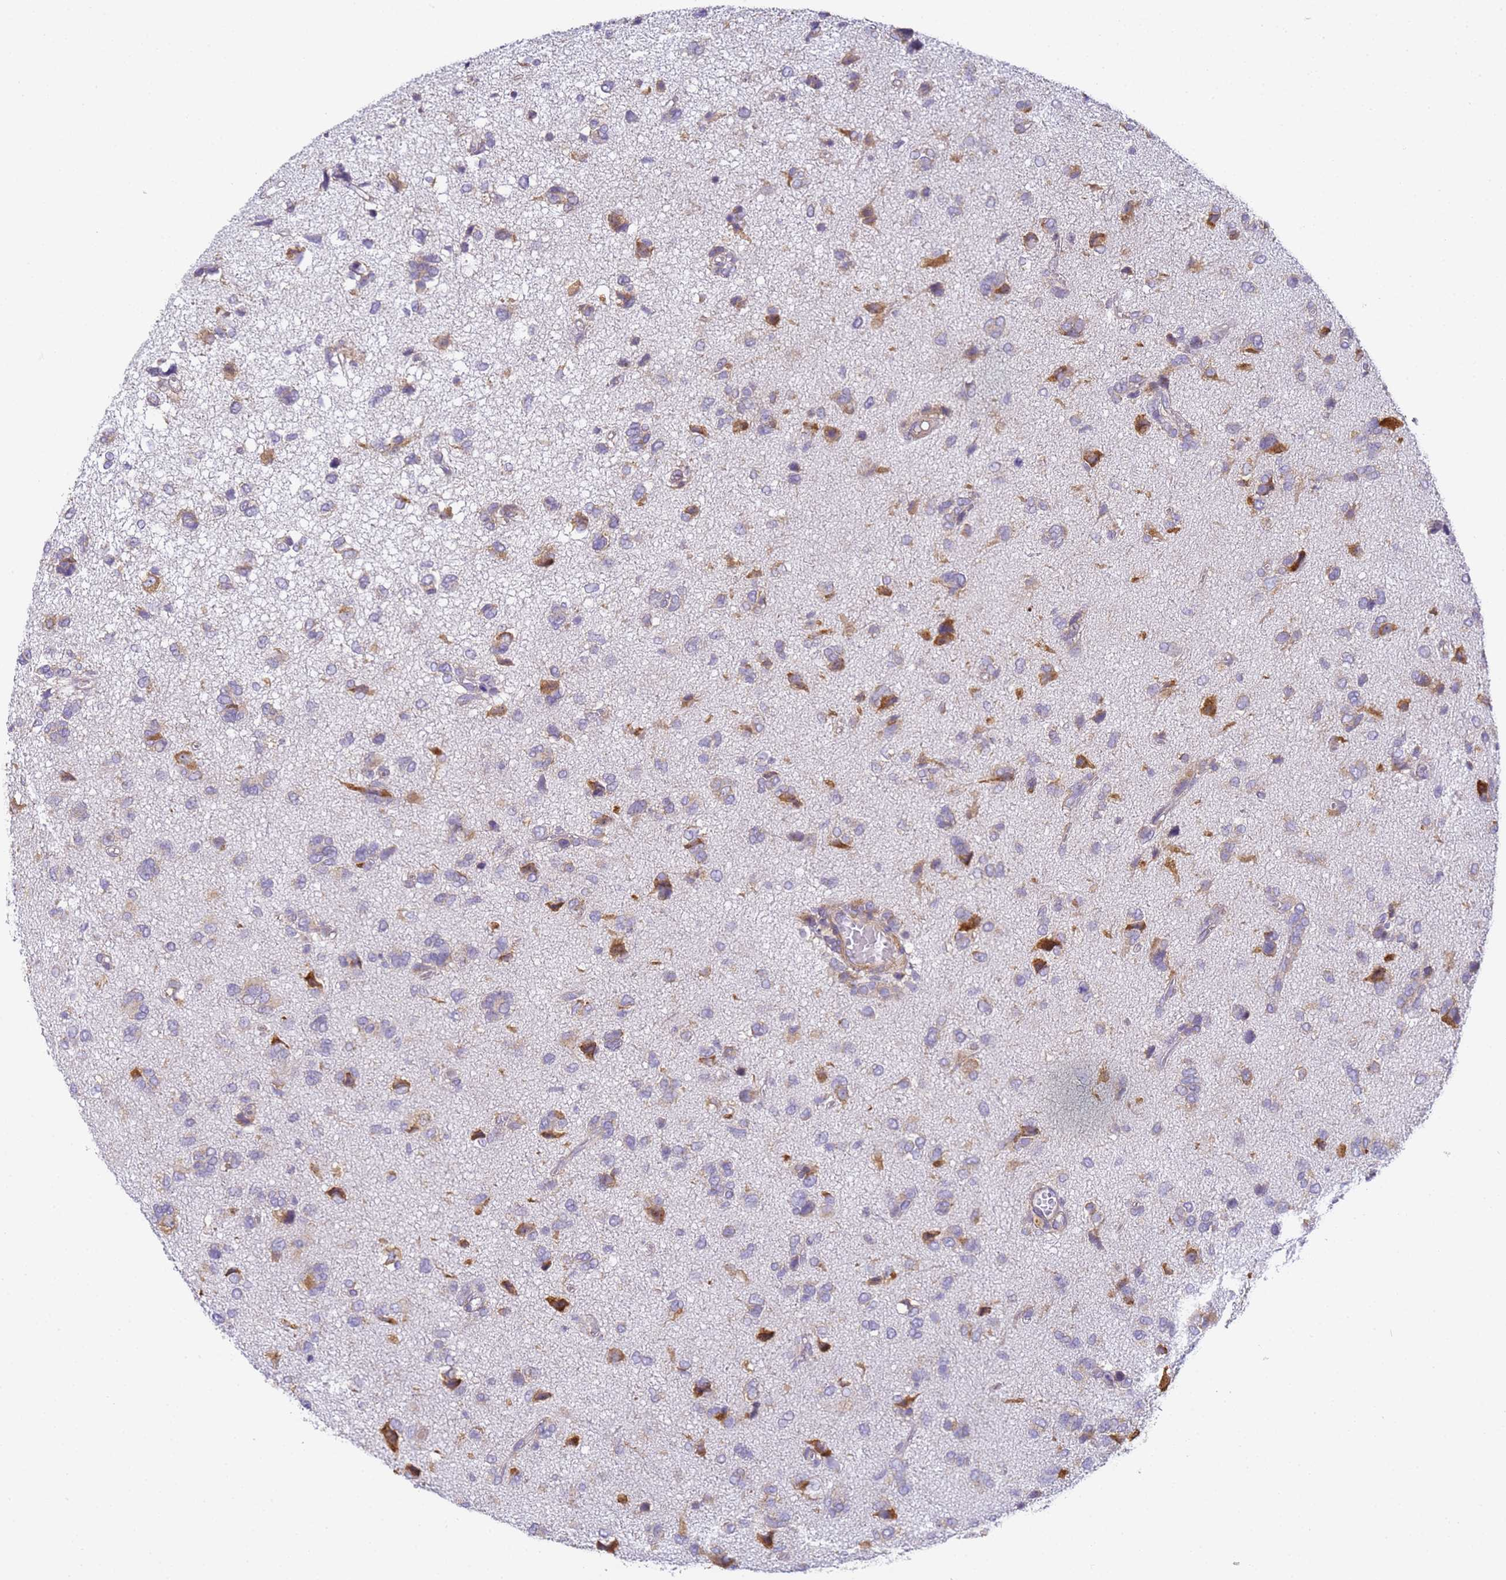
{"staining": {"intensity": "moderate", "quantity": "<25%", "location": "cytoplasmic/membranous"}, "tissue": "glioma", "cell_type": "Tumor cells", "image_type": "cancer", "snomed": [{"axis": "morphology", "description": "Glioma, malignant, High grade"}, {"axis": "topography", "description": "Brain"}], "caption": "A histopathology image of glioma stained for a protein demonstrates moderate cytoplasmic/membranous brown staining in tumor cells.", "gene": "RPL13A", "patient": {"sex": "female", "age": 59}}